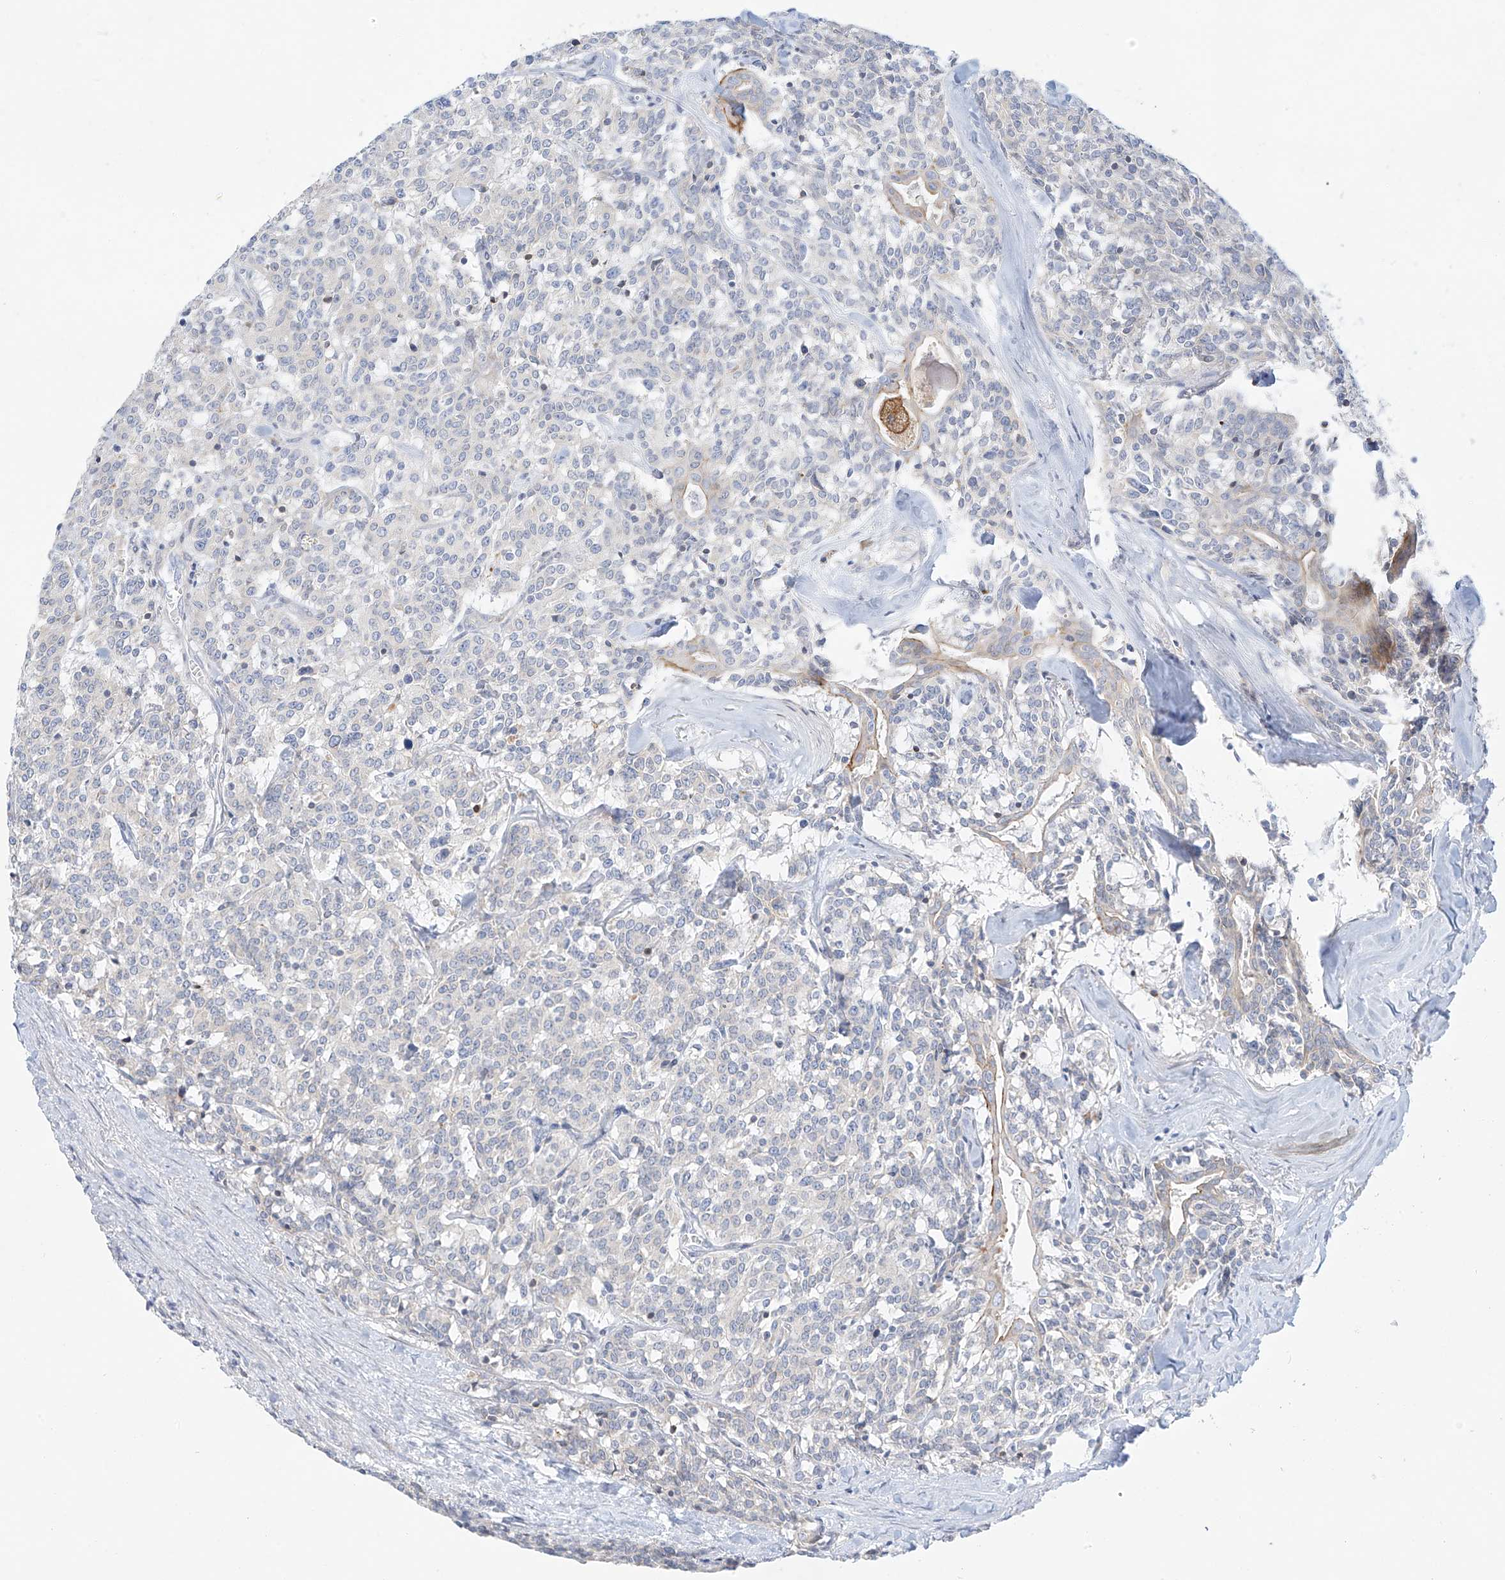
{"staining": {"intensity": "negative", "quantity": "none", "location": "none"}, "tissue": "carcinoid", "cell_type": "Tumor cells", "image_type": "cancer", "snomed": [{"axis": "morphology", "description": "Carcinoid, malignant, NOS"}, {"axis": "topography", "description": "Lung"}], "caption": "IHC of carcinoid exhibits no staining in tumor cells.", "gene": "PCYOX1", "patient": {"sex": "female", "age": 46}}